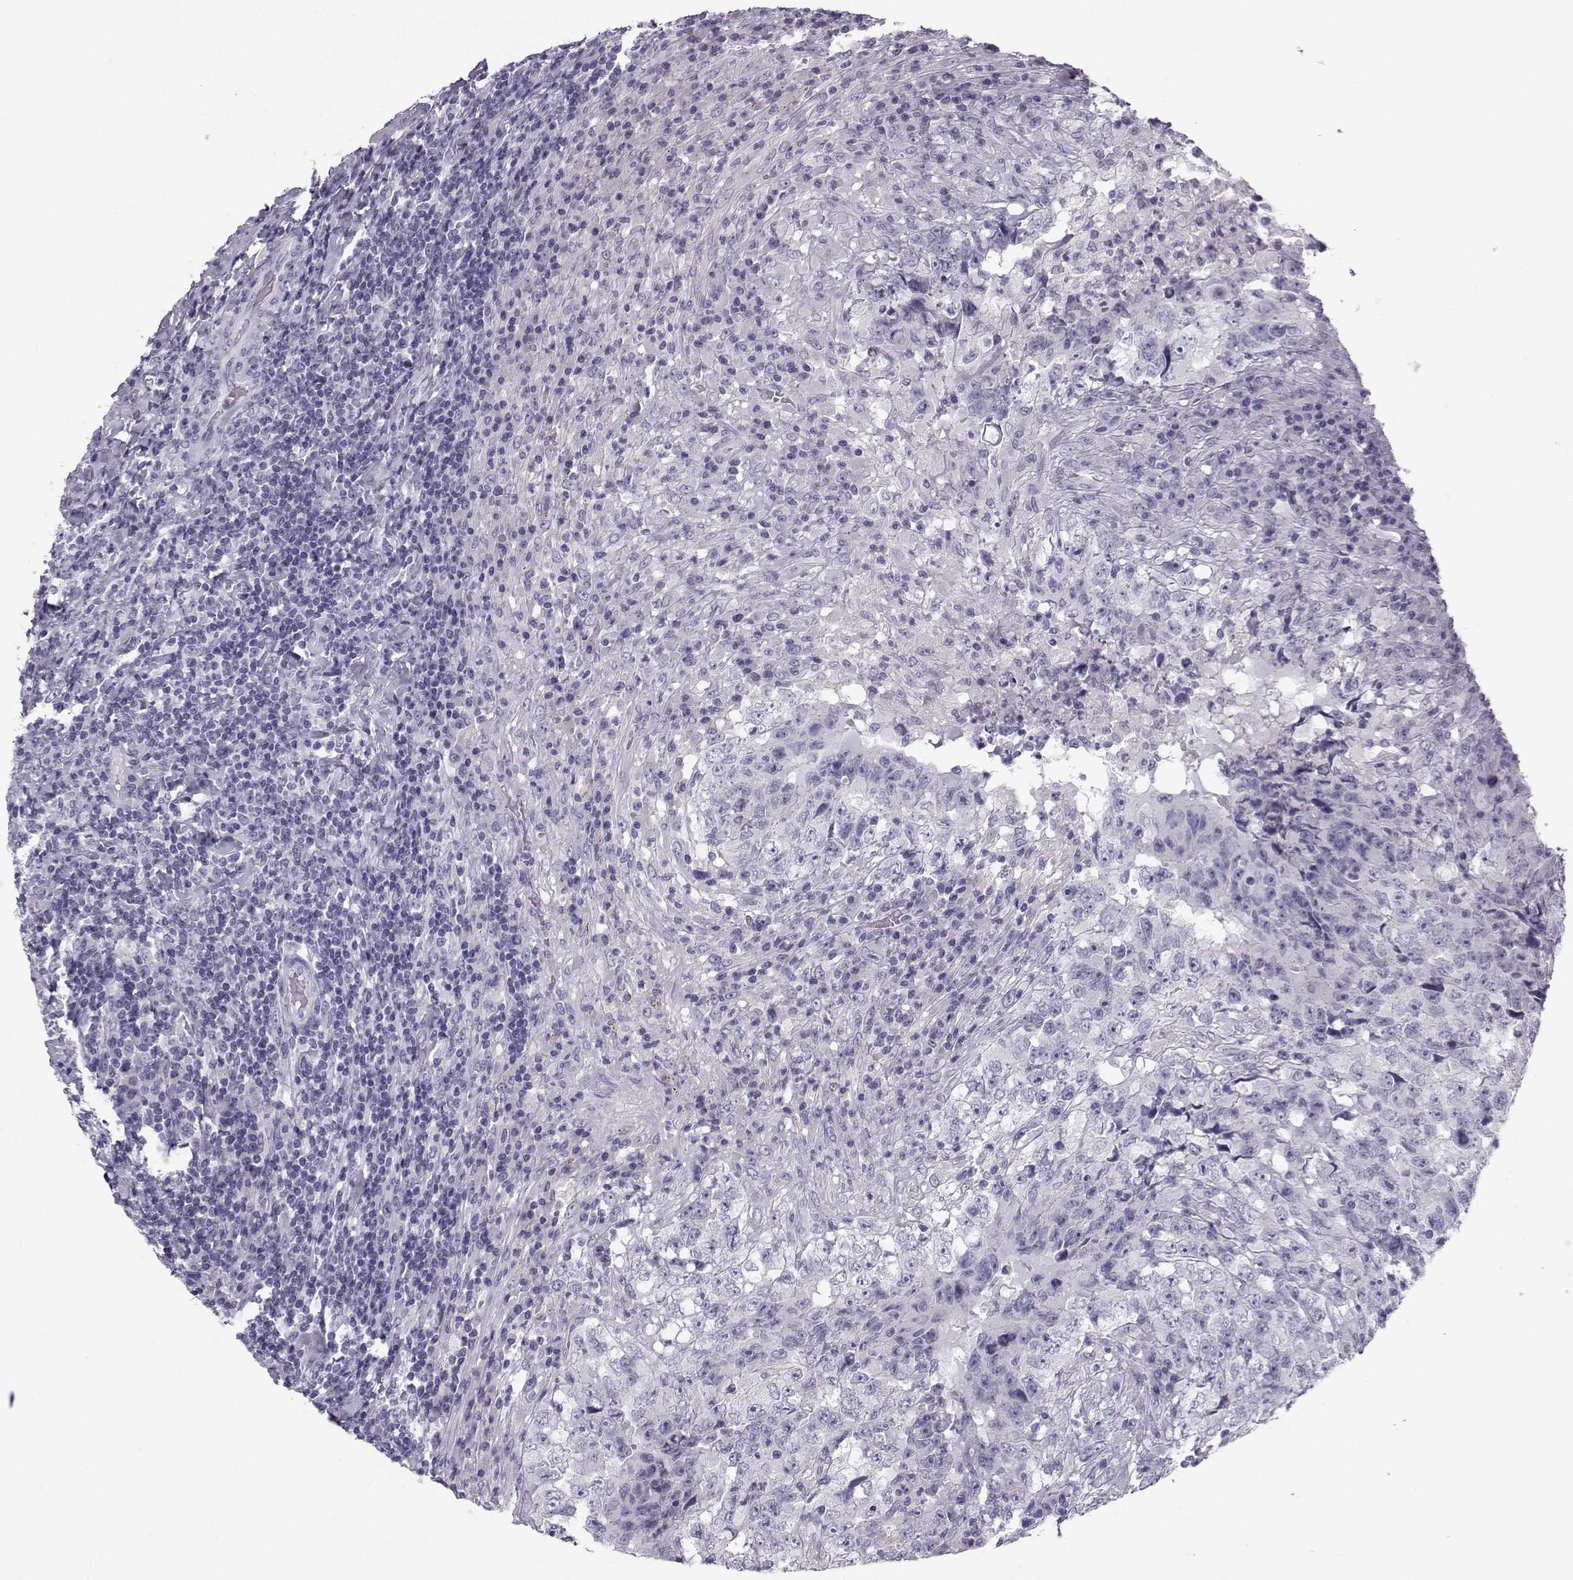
{"staining": {"intensity": "negative", "quantity": "none", "location": "none"}, "tissue": "testis cancer", "cell_type": "Tumor cells", "image_type": "cancer", "snomed": [{"axis": "morphology", "description": "Necrosis, NOS"}, {"axis": "morphology", "description": "Carcinoma, Embryonal, NOS"}, {"axis": "topography", "description": "Testis"}], "caption": "This photomicrograph is of testis embryonal carcinoma stained with immunohistochemistry (IHC) to label a protein in brown with the nuclei are counter-stained blue. There is no staining in tumor cells. (Stains: DAB (3,3'-diaminobenzidine) immunohistochemistry (IHC) with hematoxylin counter stain, Microscopy: brightfield microscopy at high magnification).", "gene": "PCSK1N", "patient": {"sex": "male", "age": 19}}